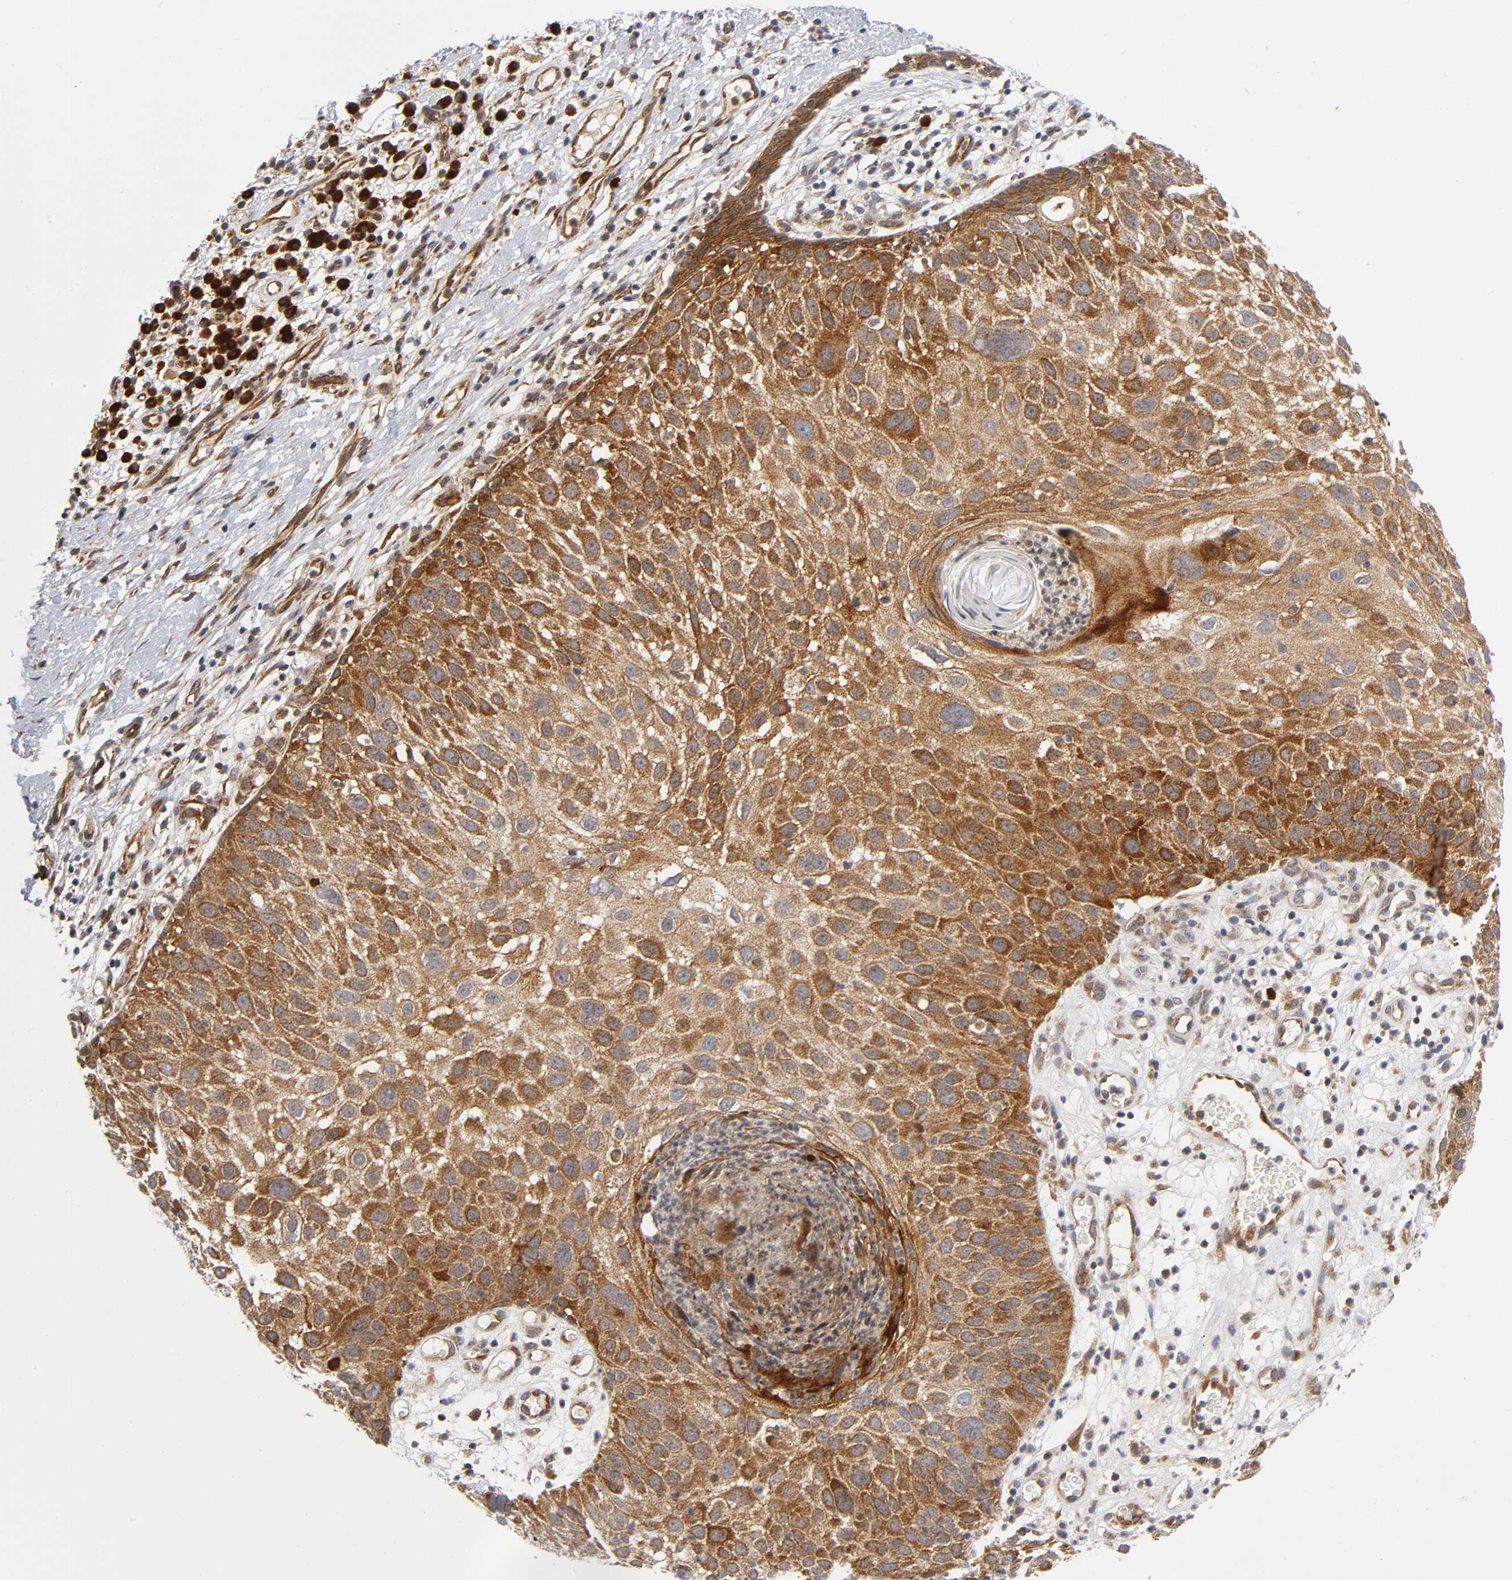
{"staining": {"intensity": "strong", "quantity": ">75%", "location": "cytoplasmic/membranous"}, "tissue": "skin cancer", "cell_type": "Tumor cells", "image_type": "cancer", "snomed": [{"axis": "morphology", "description": "Squamous cell carcinoma, NOS"}, {"axis": "topography", "description": "Skin"}], "caption": "There is high levels of strong cytoplasmic/membranous positivity in tumor cells of squamous cell carcinoma (skin), as demonstrated by immunohistochemical staining (brown color).", "gene": "EIF5", "patient": {"sex": "male", "age": 87}}